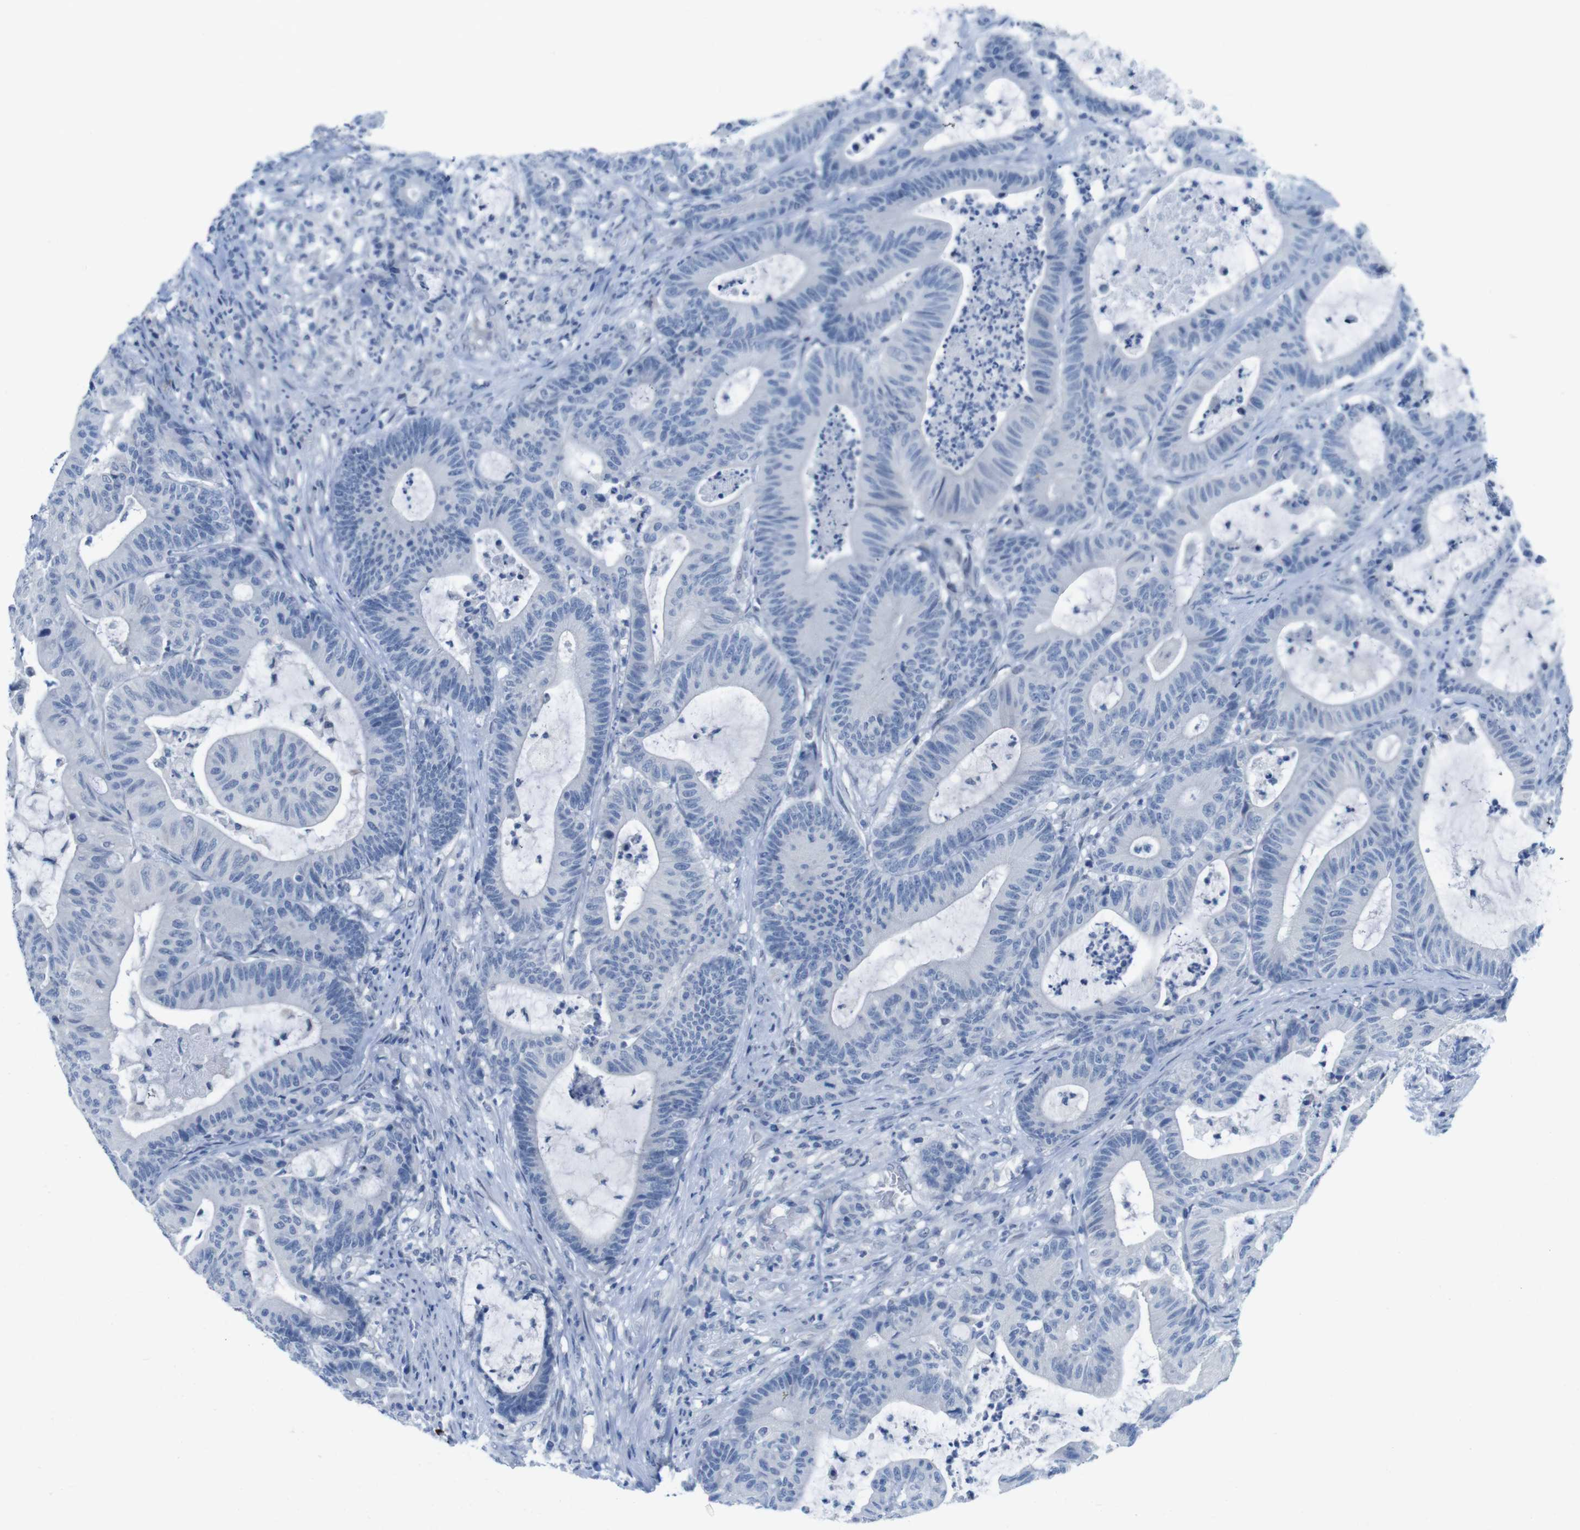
{"staining": {"intensity": "negative", "quantity": "none", "location": "none"}, "tissue": "colorectal cancer", "cell_type": "Tumor cells", "image_type": "cancer", "snomed": [{"axis": "morphology", "description": "Adenocarcinoma, NOS"}, {"axis": "topography", "description": "Colon"}], "caption": "High magnification brightfield microscopy of colorectal cancer stained with DAB (3,3'-diaminobenzidine) (brown) and counterstained with hematoxylin (blue): tumor cells show no significant positivity.", "gene": "OPN1SW", "patient": {"sex": "female", "age": 84}}